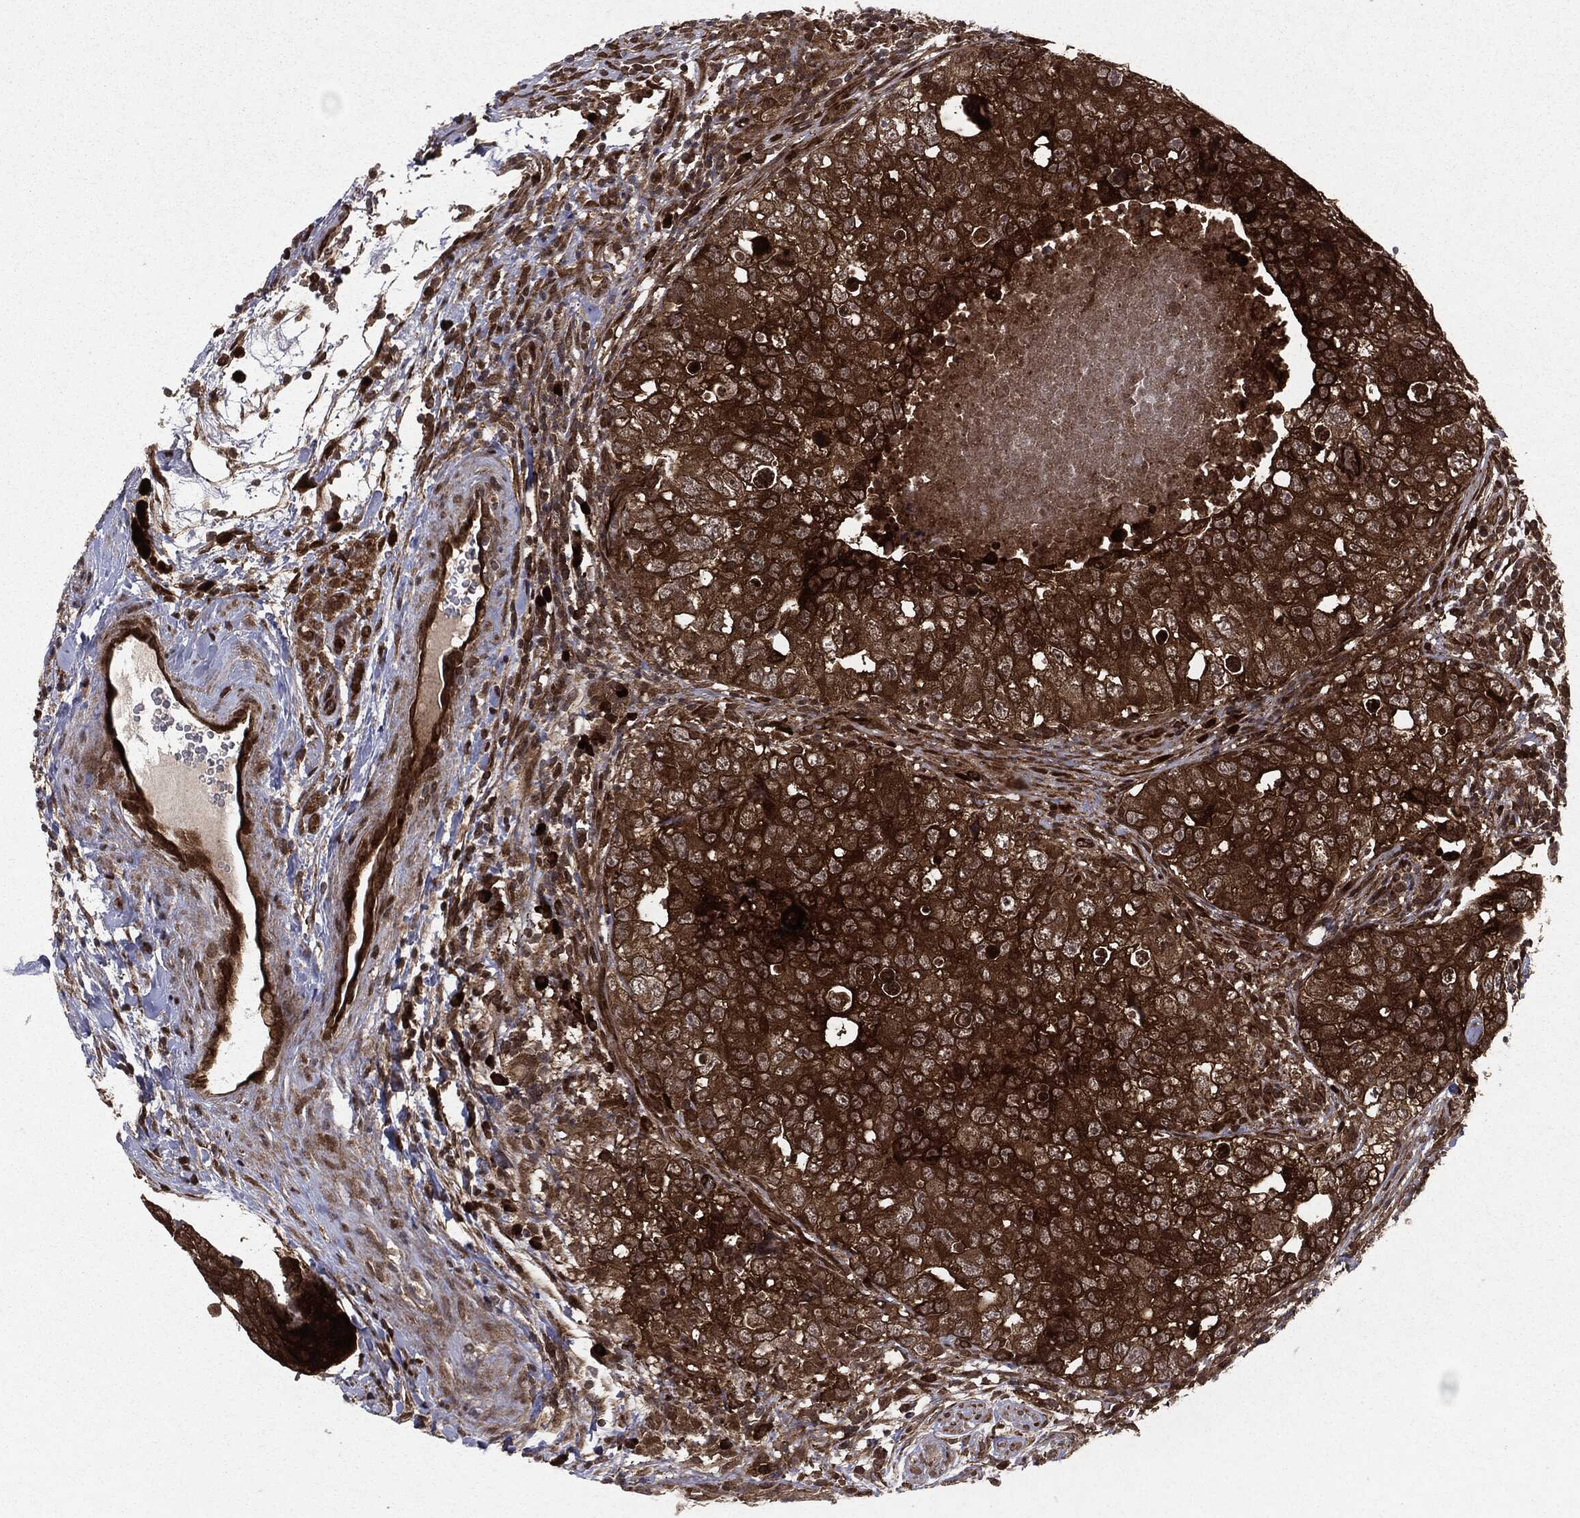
{"staining": {"intensity": "strong", "quantity": ">75%", "location": "cytoplasmic/membranous"}, "tissue": "testis cancer", "cell_type": "Tumor cells", "image_type": "cancer", "snomed": [{"axis": "morphology", "description": "Seminoma, NOS"}, {"axis": "topography", "description": "Testis"}], "caption": "Protein staining reveals strong cytoplasmic/membranous staining in approximately >75% of tumor cells in testis seminoma.", "gene": "OTUB1", "patient": {"sex": "male", "age": 34}}